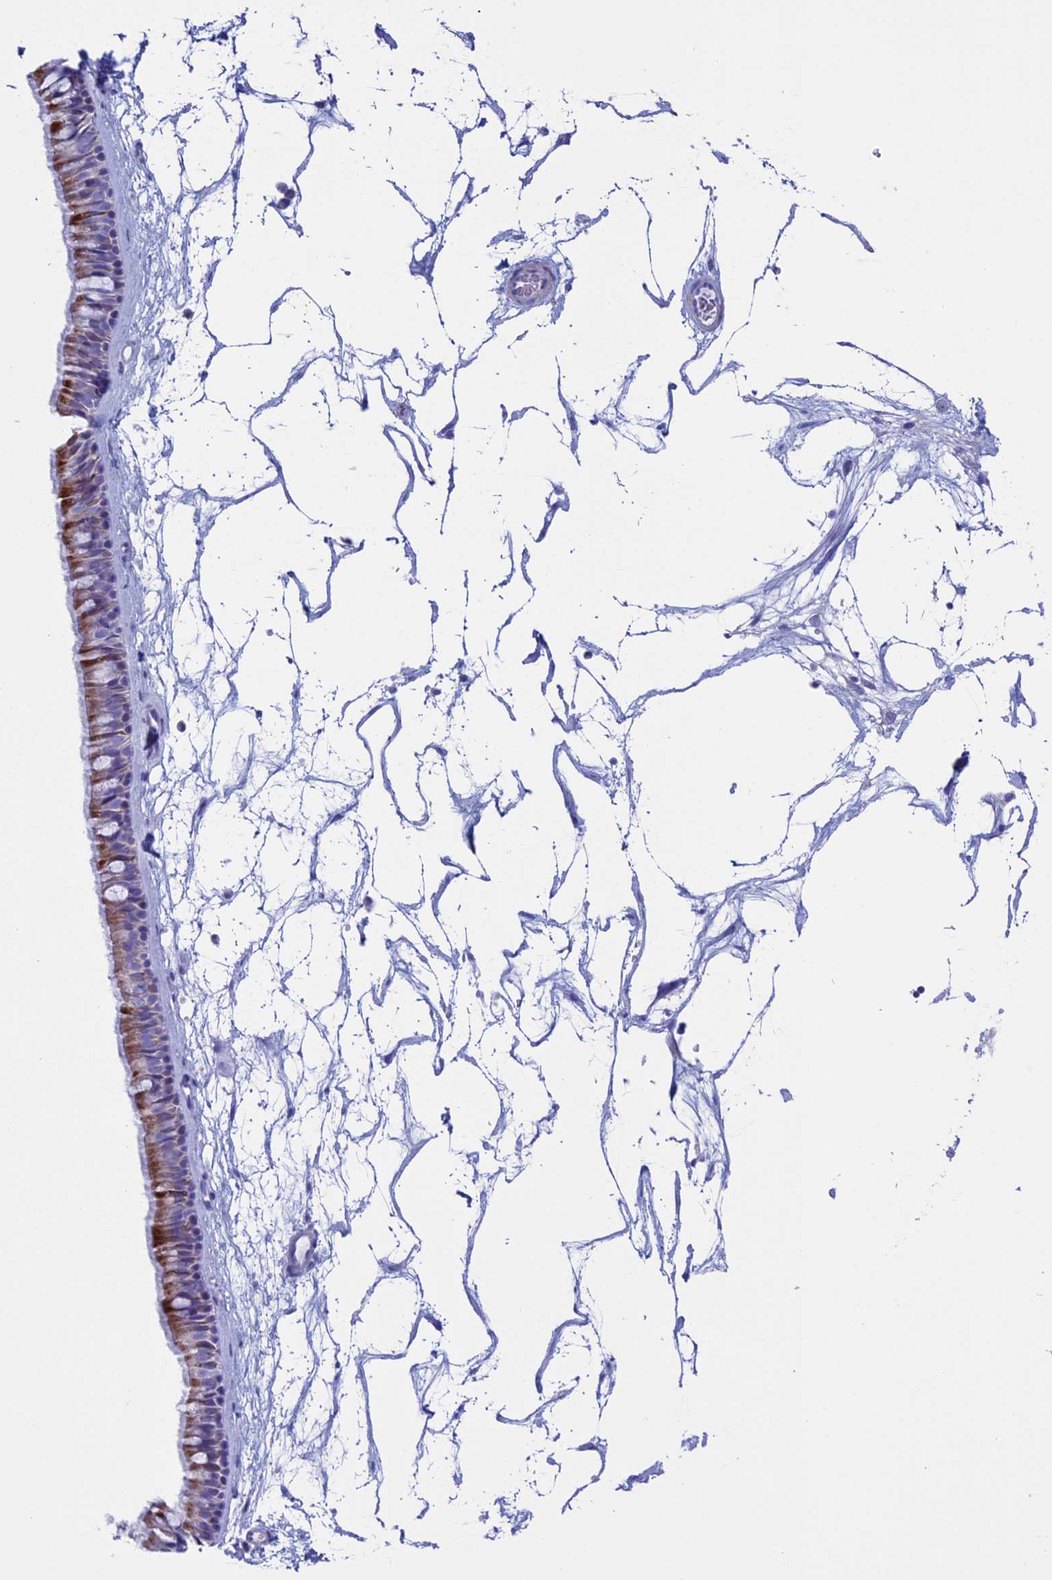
{"staining": {"intensity": "moderate", "quantity": ">75%", "location": "cytoplasmic/membranous"}, "tissue": "nasopharynx", "cell_type": "Respiratory epithelial cells", "image_type": "normal", "snomed": [{"axis": "morphology", "description": "Normal tissue, NOS"}, {"axis": "topography", "description": "Nasopharynx"}], "caption": "Immunohistochemical staining of unremarkable nasopharynx exhibits medium levels of moderate cytoplasmic/membranous staining in about >75% of respiratory epithelial cells. The protein is stained brown, and the nuclei are stained in blue (DAB (3,3'-diaminobenzidine) IHC with brightfield microscopy, high magnification).", "gene": "ZNF563", "patient": {"sex": "male", "age": 64}}